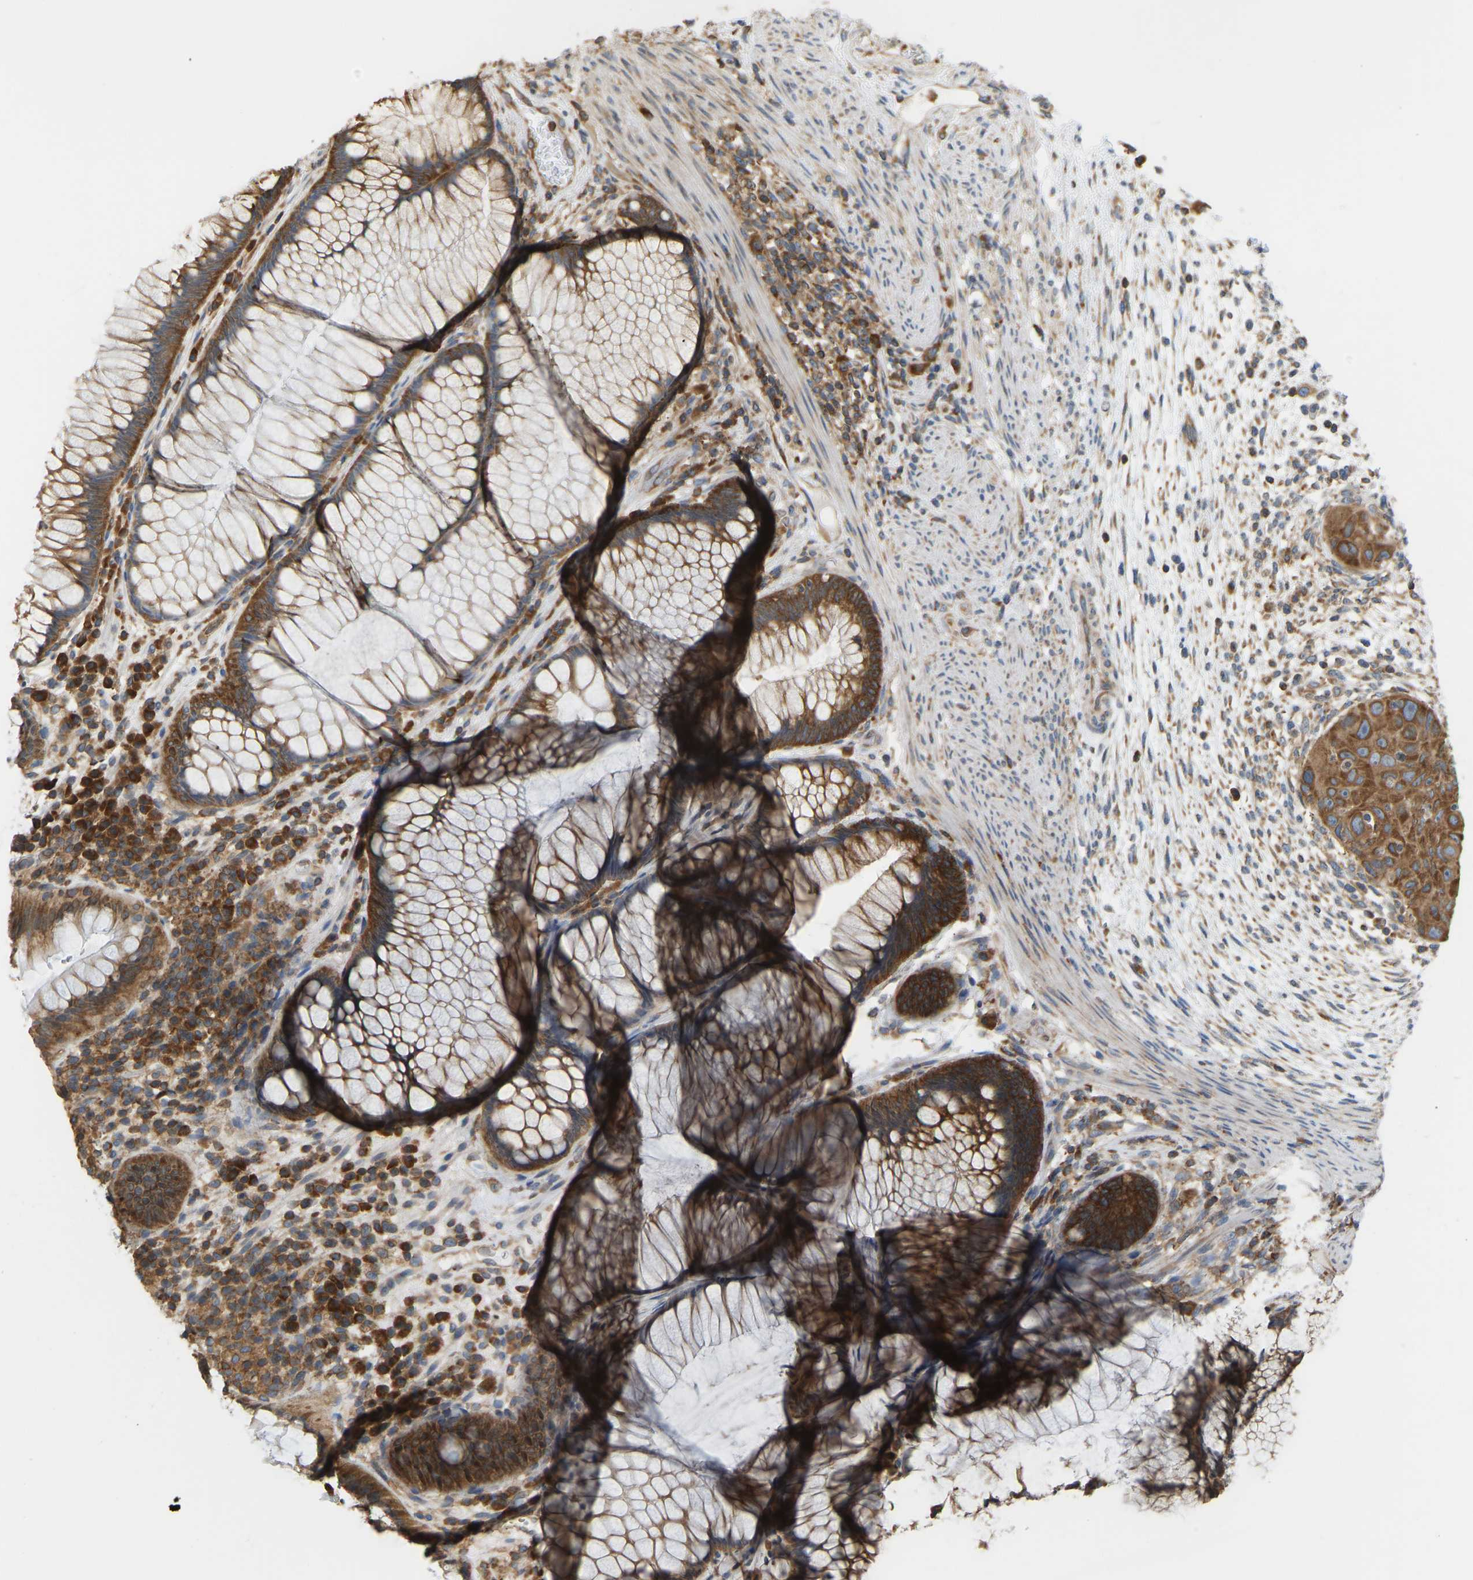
{"staining": {"intensity": "strong", "quantity": ">75%", "location": "cytoplasmic/membranous"}, "tissue": "rectum", "cell_type": "Glandular cells", "image_type": "normal", "snomed": [{"axis": "morphology", "description": "Normal tissue, NOS"}, {"axis": "topography", "description": "Rectum"}], "caption": "This histopathology image reveals normal rectum stained with immunohistochemistry (IHC) to label a protein in brown. The cytoplasmic/membranous of glandular cells show strong positivity for the protein. Nuclei are counter-stained blue.", "gene": "RPS6KB2", "patient": {"sex": "male", "age": 51}}